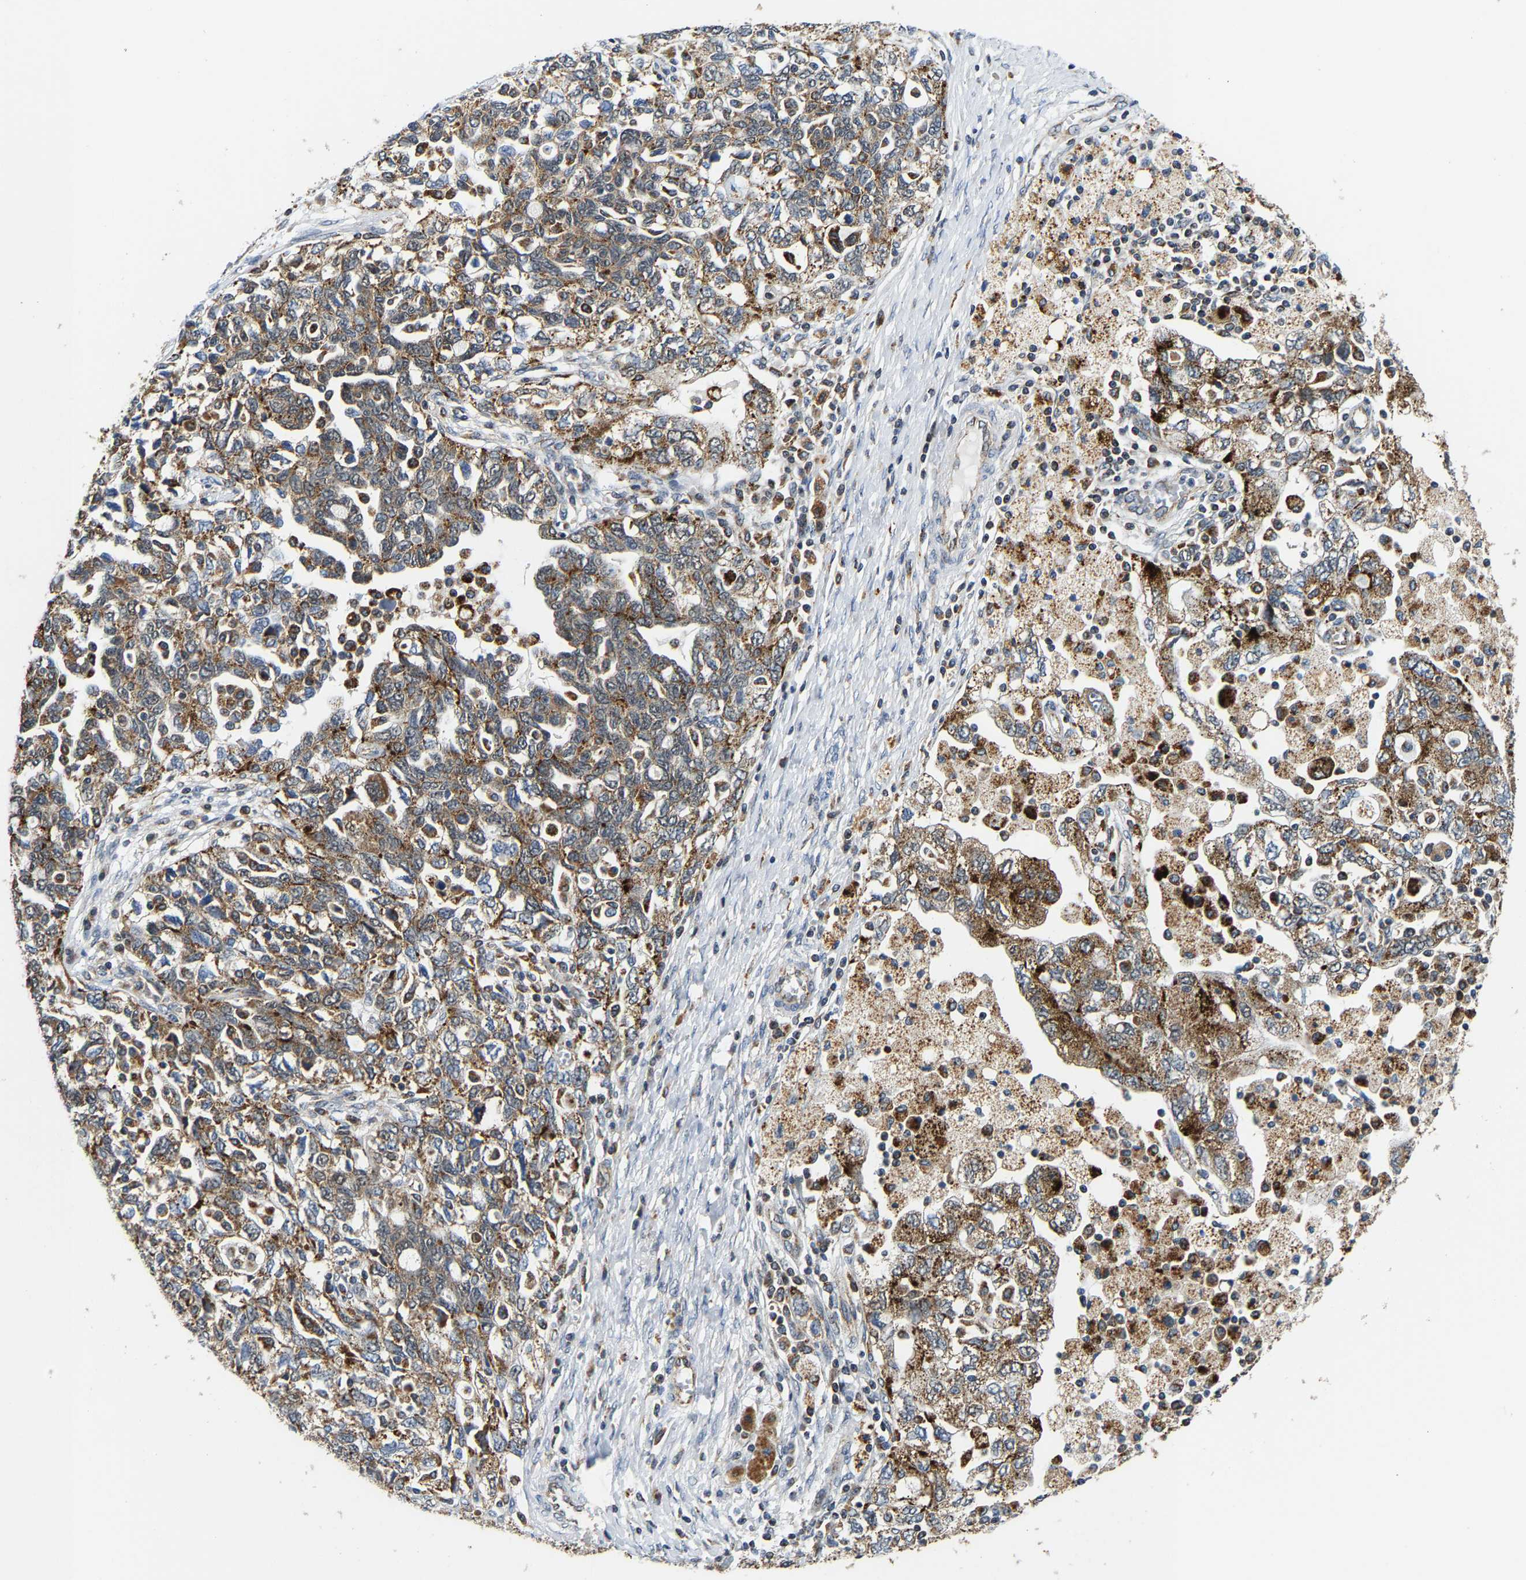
{"staining": {"intensity": "moderate", "quantity": ">75%", "location": "cytoplasmic/membranous"}, "tissue": "ovarian cancer", "cell_type": "Tumor cells", "image_type": "cancer", "snomed": [{"axis": "morphology", "description": "Carcinoma, NOS"}, {"axis": "morphology", "description": "Cystadenocarcinoma, serous, NOS"}, {"axis": "topography", "description": "Ovary"}], "caption": "Moderate cytoplasmic/membranous protein staining is appreciated in about >75% of tumor cells in ovarian cancer (carcinoma).", "gene": "GIMAP7", "patient": {"sex": "female", "age": 69}}